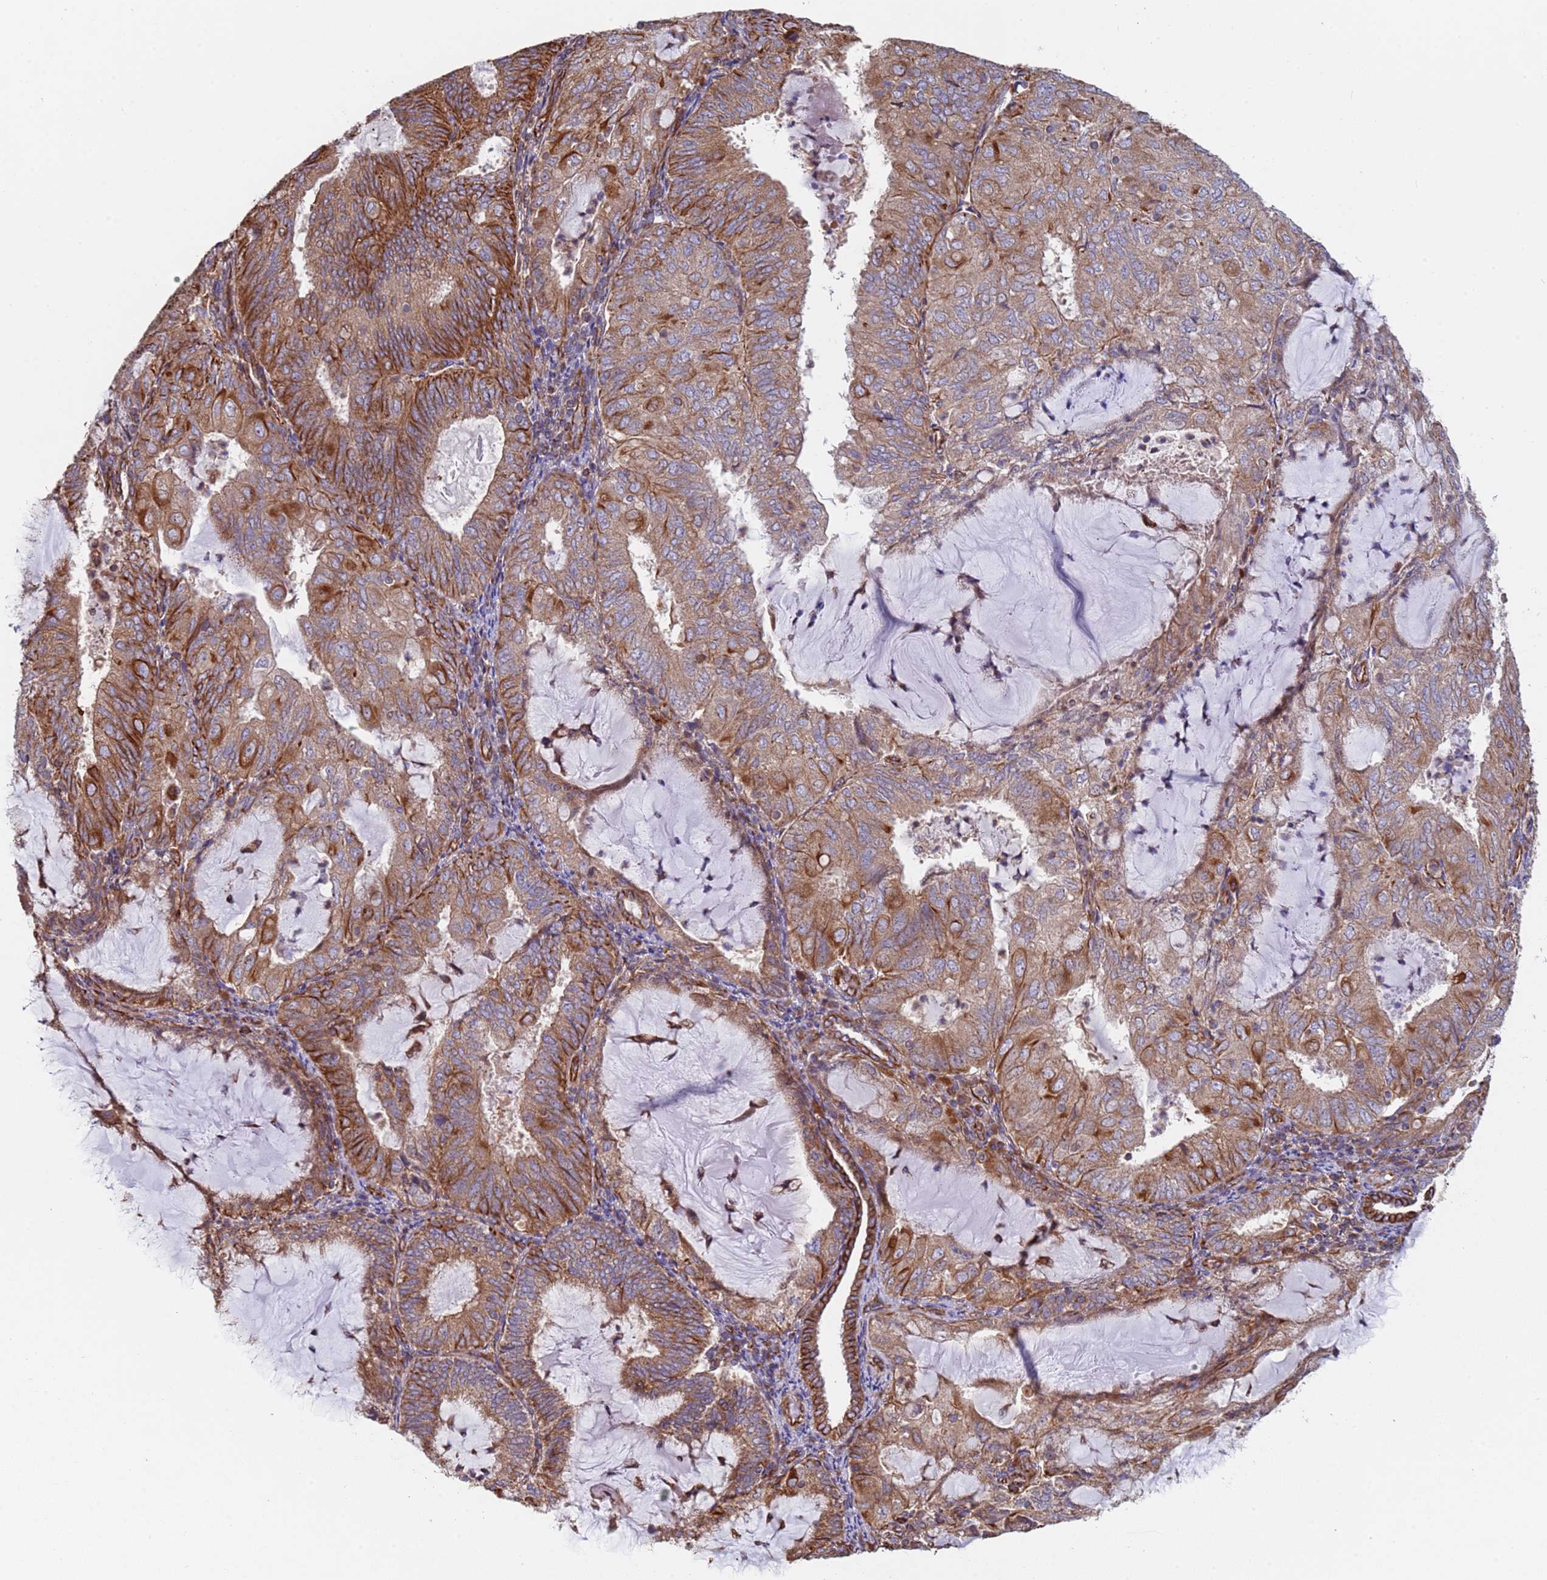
{"staining": {"intensity": "moderate", "quantity": ">75%", "location": "cytoplasmic/membranous"}, "tissue": "endometrial cancer", "cell_type": "Tumor cells", "image_type": "cancer", "snomed": [{"axis": "morphology", "description": "Adenocarcinoma, NOS"}, {"axis": "topography", "description": "Endometrium"}], "caption": "Immunohistochemistry (IHC) histopathology image of neoplastic tissue: human adenocarcinoma (endometrial) stained using immunohistochemistry (IHC) exhibits medium levels of moderate protein expression localized specifically in the cytoplasmic/membranous of tumor cells, appearing as a cytoplasmic/membranous brown color.", "gene": "NUDT12", "patient": {"sex": "female", "age": 81}}